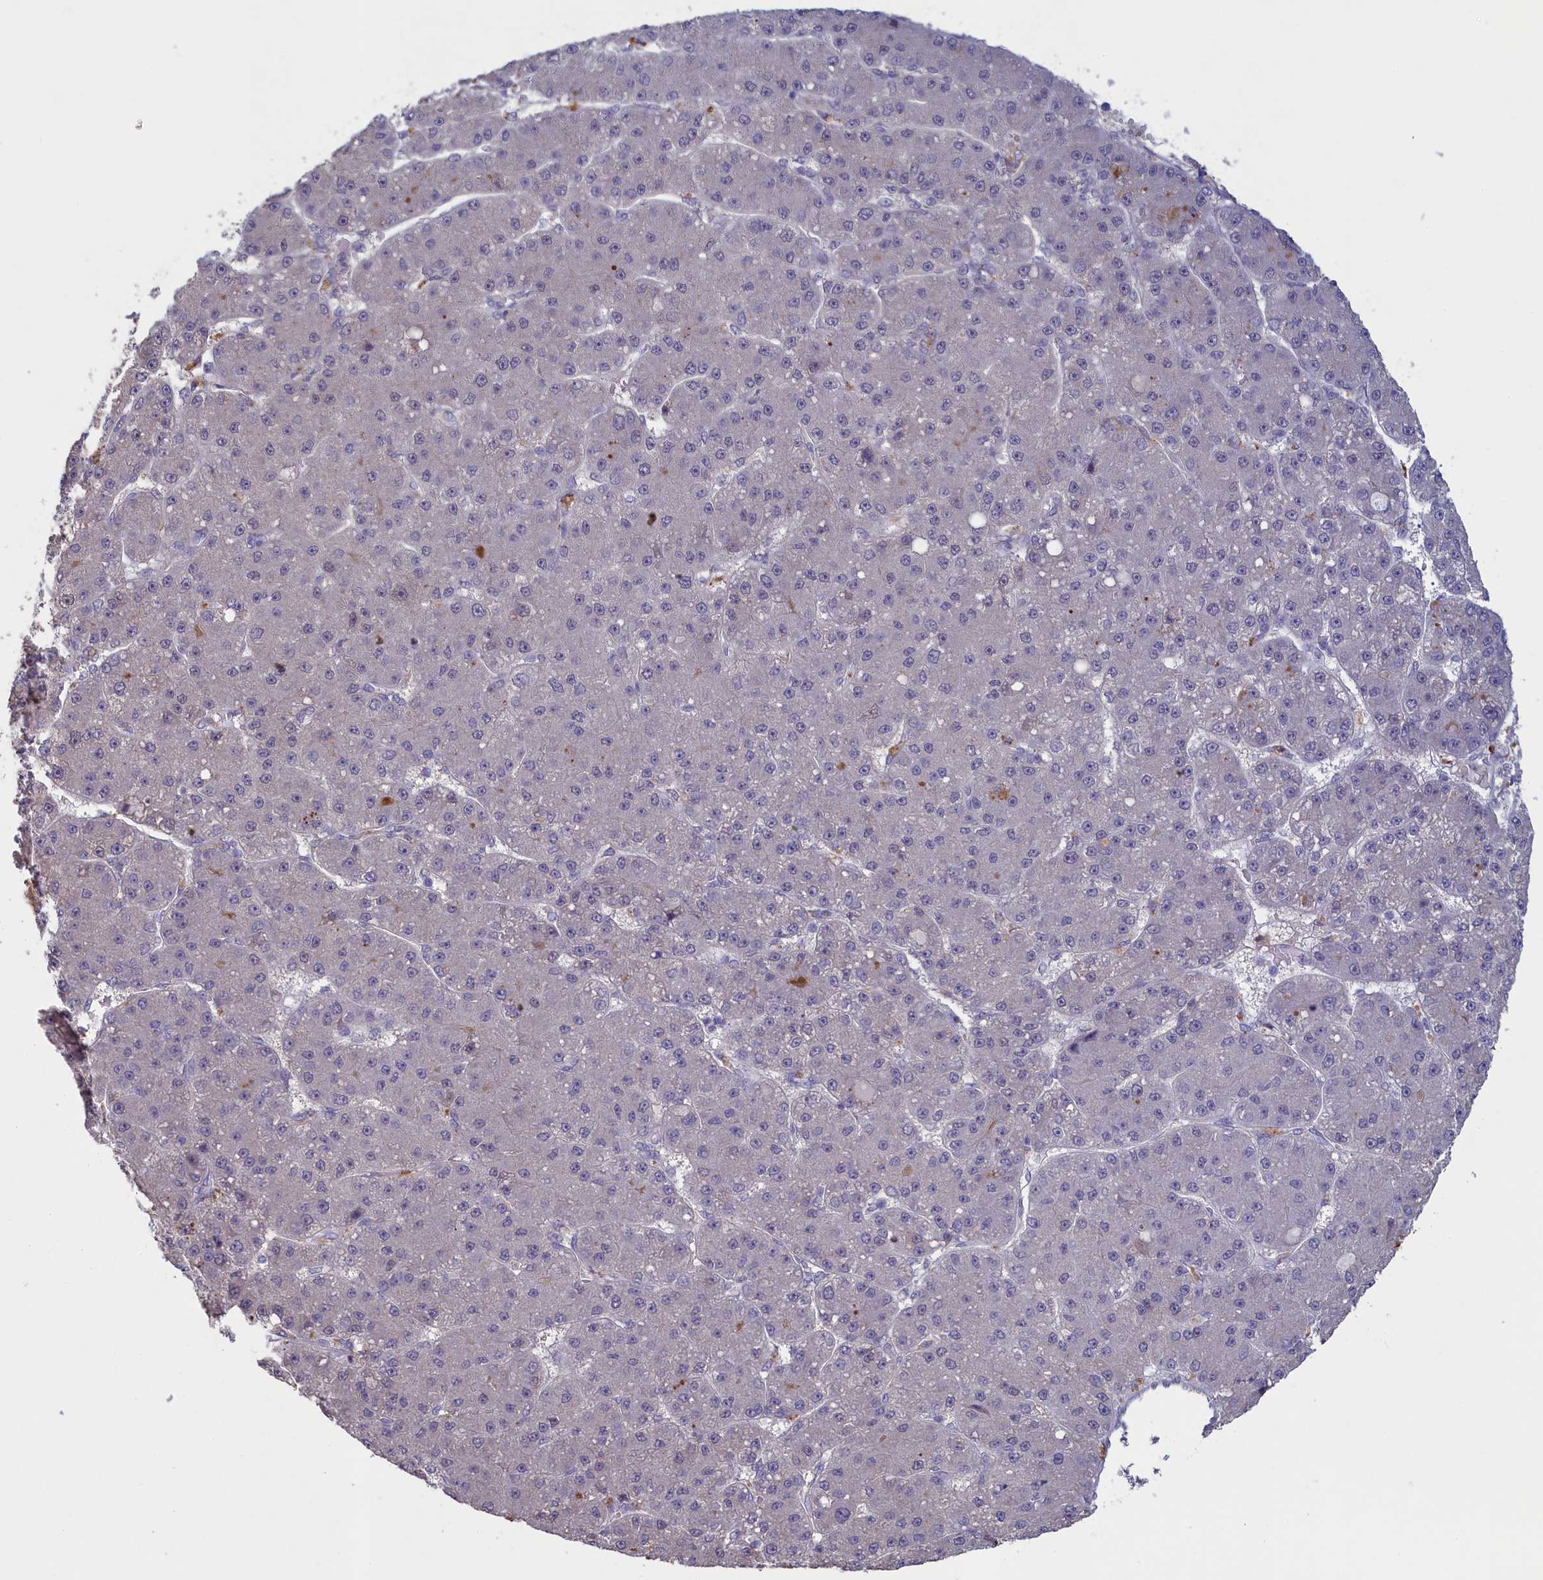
{"staining": {"intensity": "negative", "quantity": "none", "location": "none"}, "tissue": "liver cancer", "cell_type": "Tumor cells", "image_type": "cancer", "snomed": [{"axis": "morphology", "description": "Carcinoma, Hepatocellular, NOS"}, {"axis": "topography", "description": "Liver"}], "caption": "This is an immunohistochemistry micrograph of hepatocellular carcinoma (liver). There is no positivity in tumor cells.", "gene": "ATF7IP2", "patient": {"sex": "male", "age": 67}}